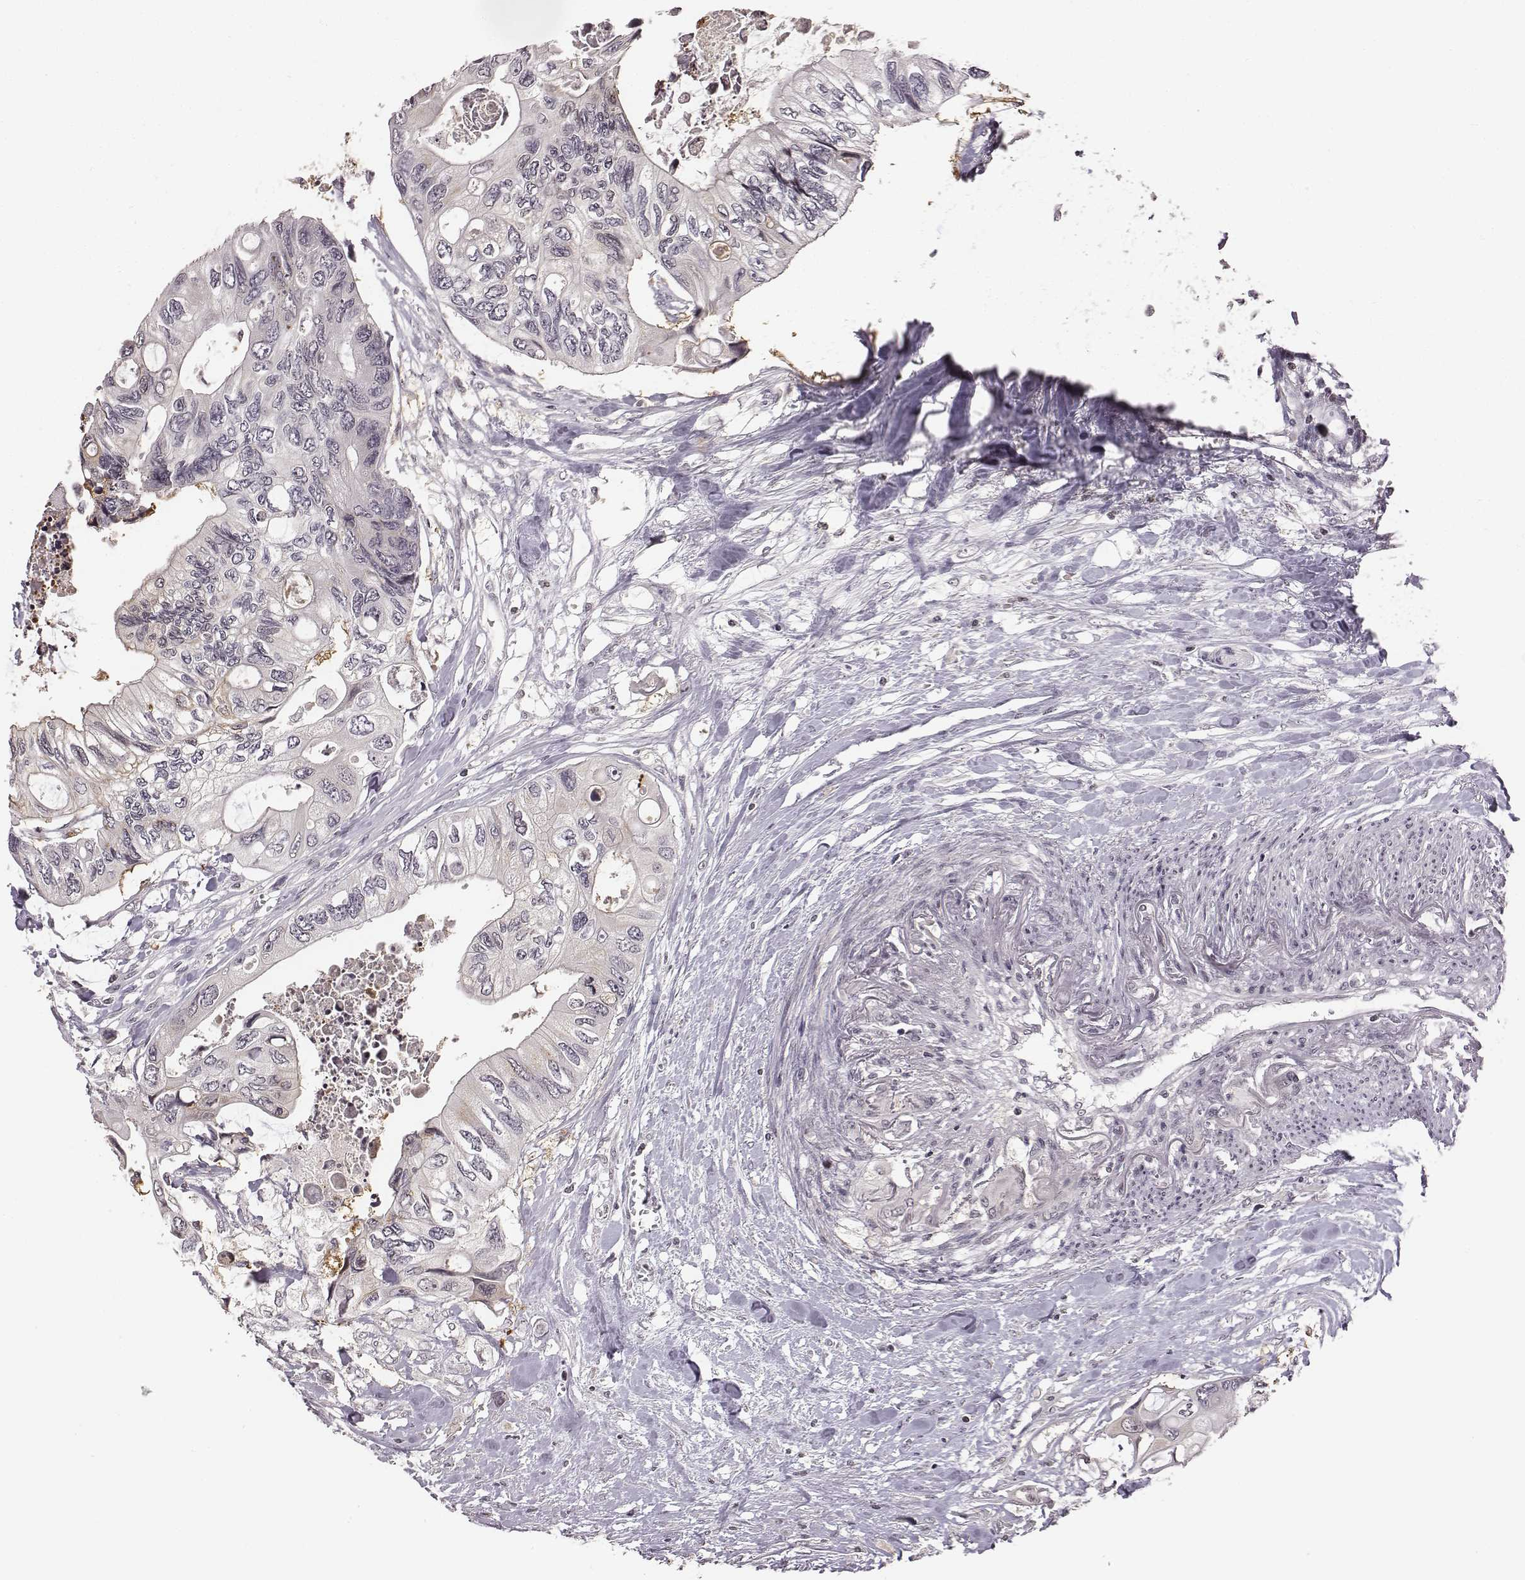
{"staining": {"intensity": "negative", "quantity": "none", "location": "none"}, "tissue": "colorectal cancer", "cell_type": "Tumor cells", "image_type": "cancer", "snomed": [{"axis": "morphology", "description": "Adenocarcinoma, NOS"}, {"axis": "topography", "description": "Rectum"}], "caption": "A high-resolution micrograph shows IHC staining of colorectal cancer (adenocarcinoma), which exhibits no significant positivity in tumor cells.", "gene": "GRM4", "patient": {"sex": "male", "age": 63}}